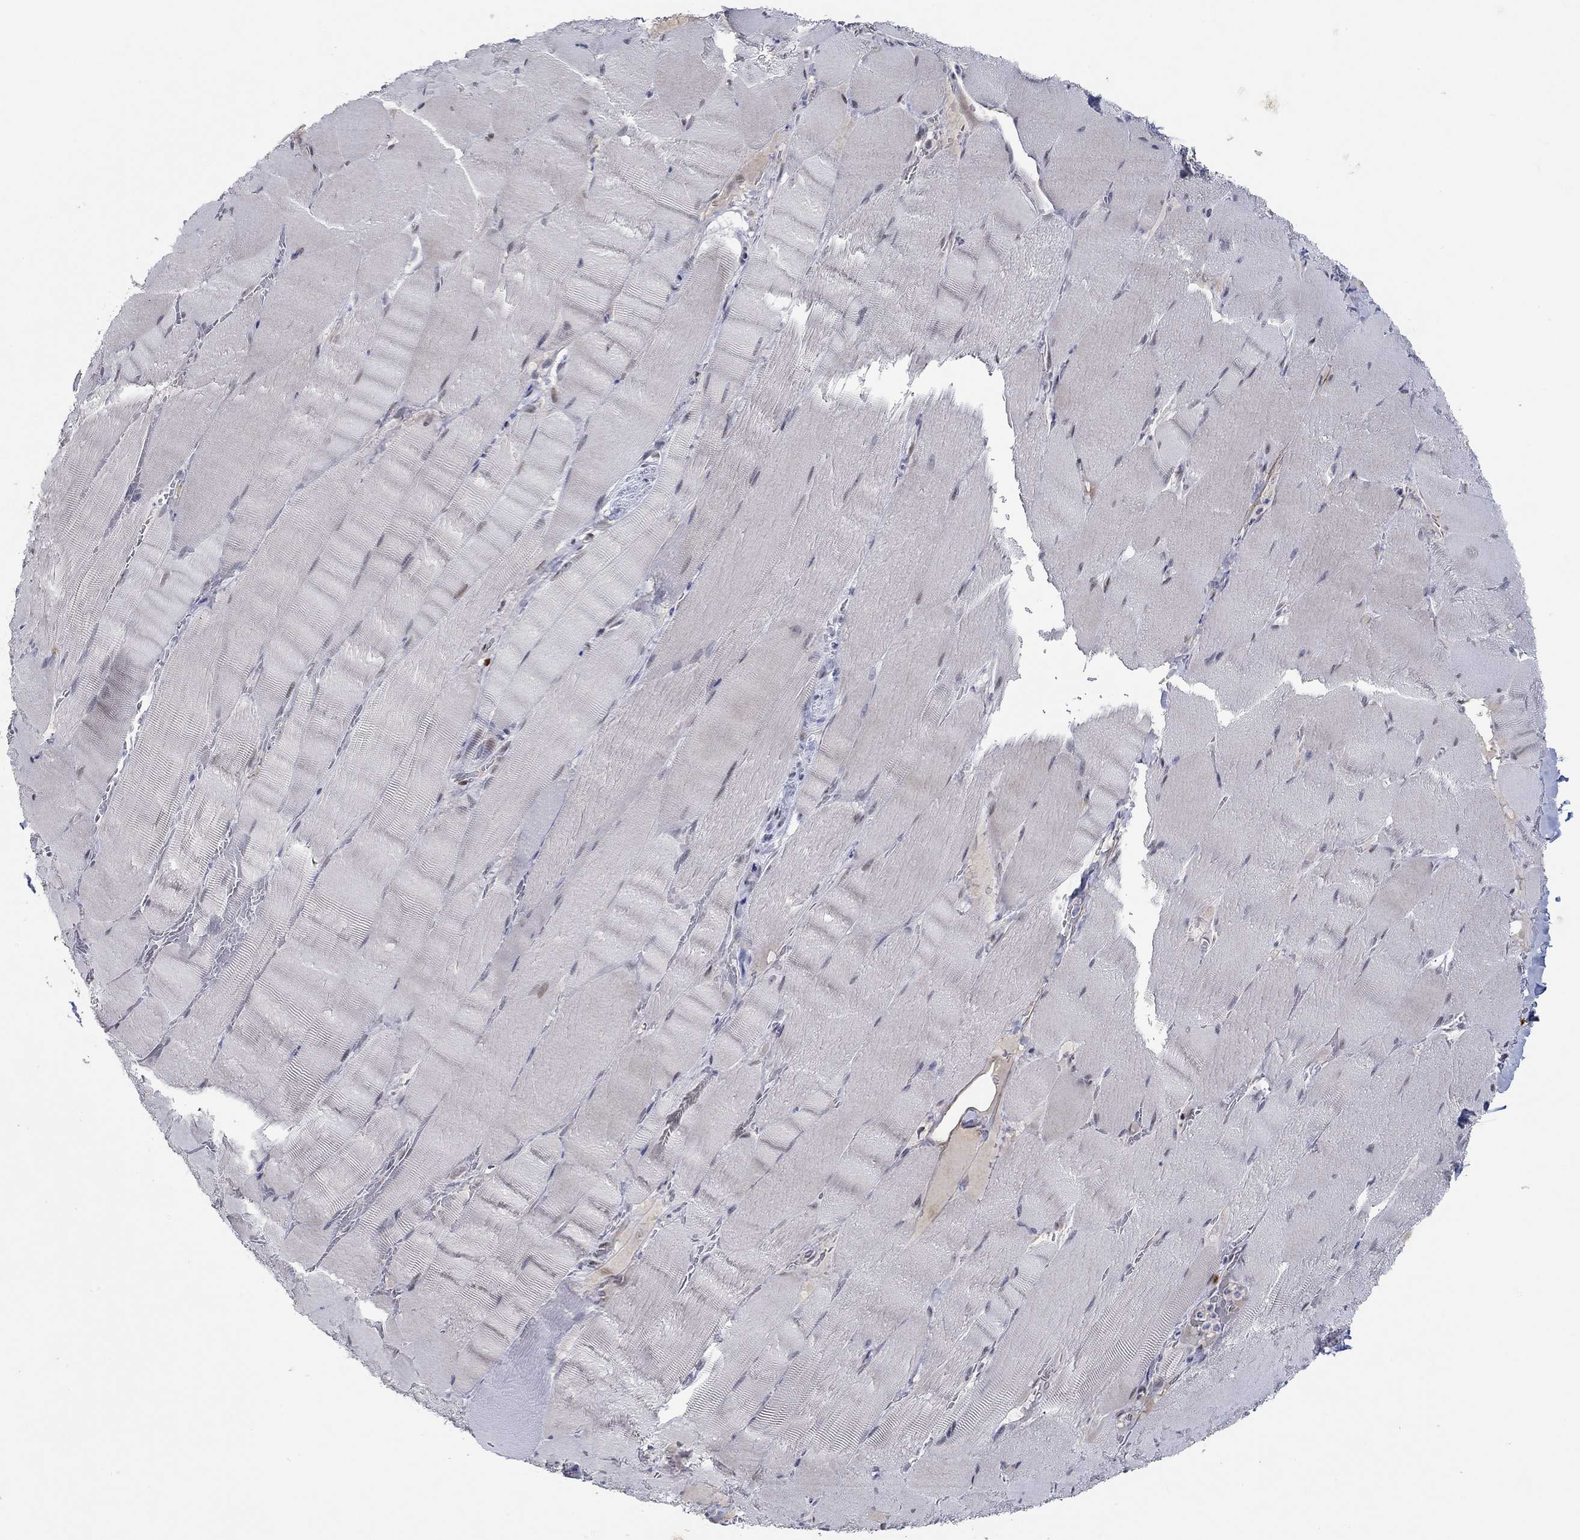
{"staining": {"intensity": "negative", "quantity": "none", "location": "none"}, "tissue": "skeletal muscle", "cell_type": "Myocytes", "image_type": "normal", "snomed": [{"axis": "morphology", "description": "Normal tissue, NOS"}, {"axis": "topography", "description": "Skeletal muscle"}], "caption": "IHC histopathology image of benign skeletal muscle: skeletal muscle stained with DAB exhibits no significant protein expression in myocytes.", "gene": "GATA2", "patient": {"sex": "male", "age": 56}}